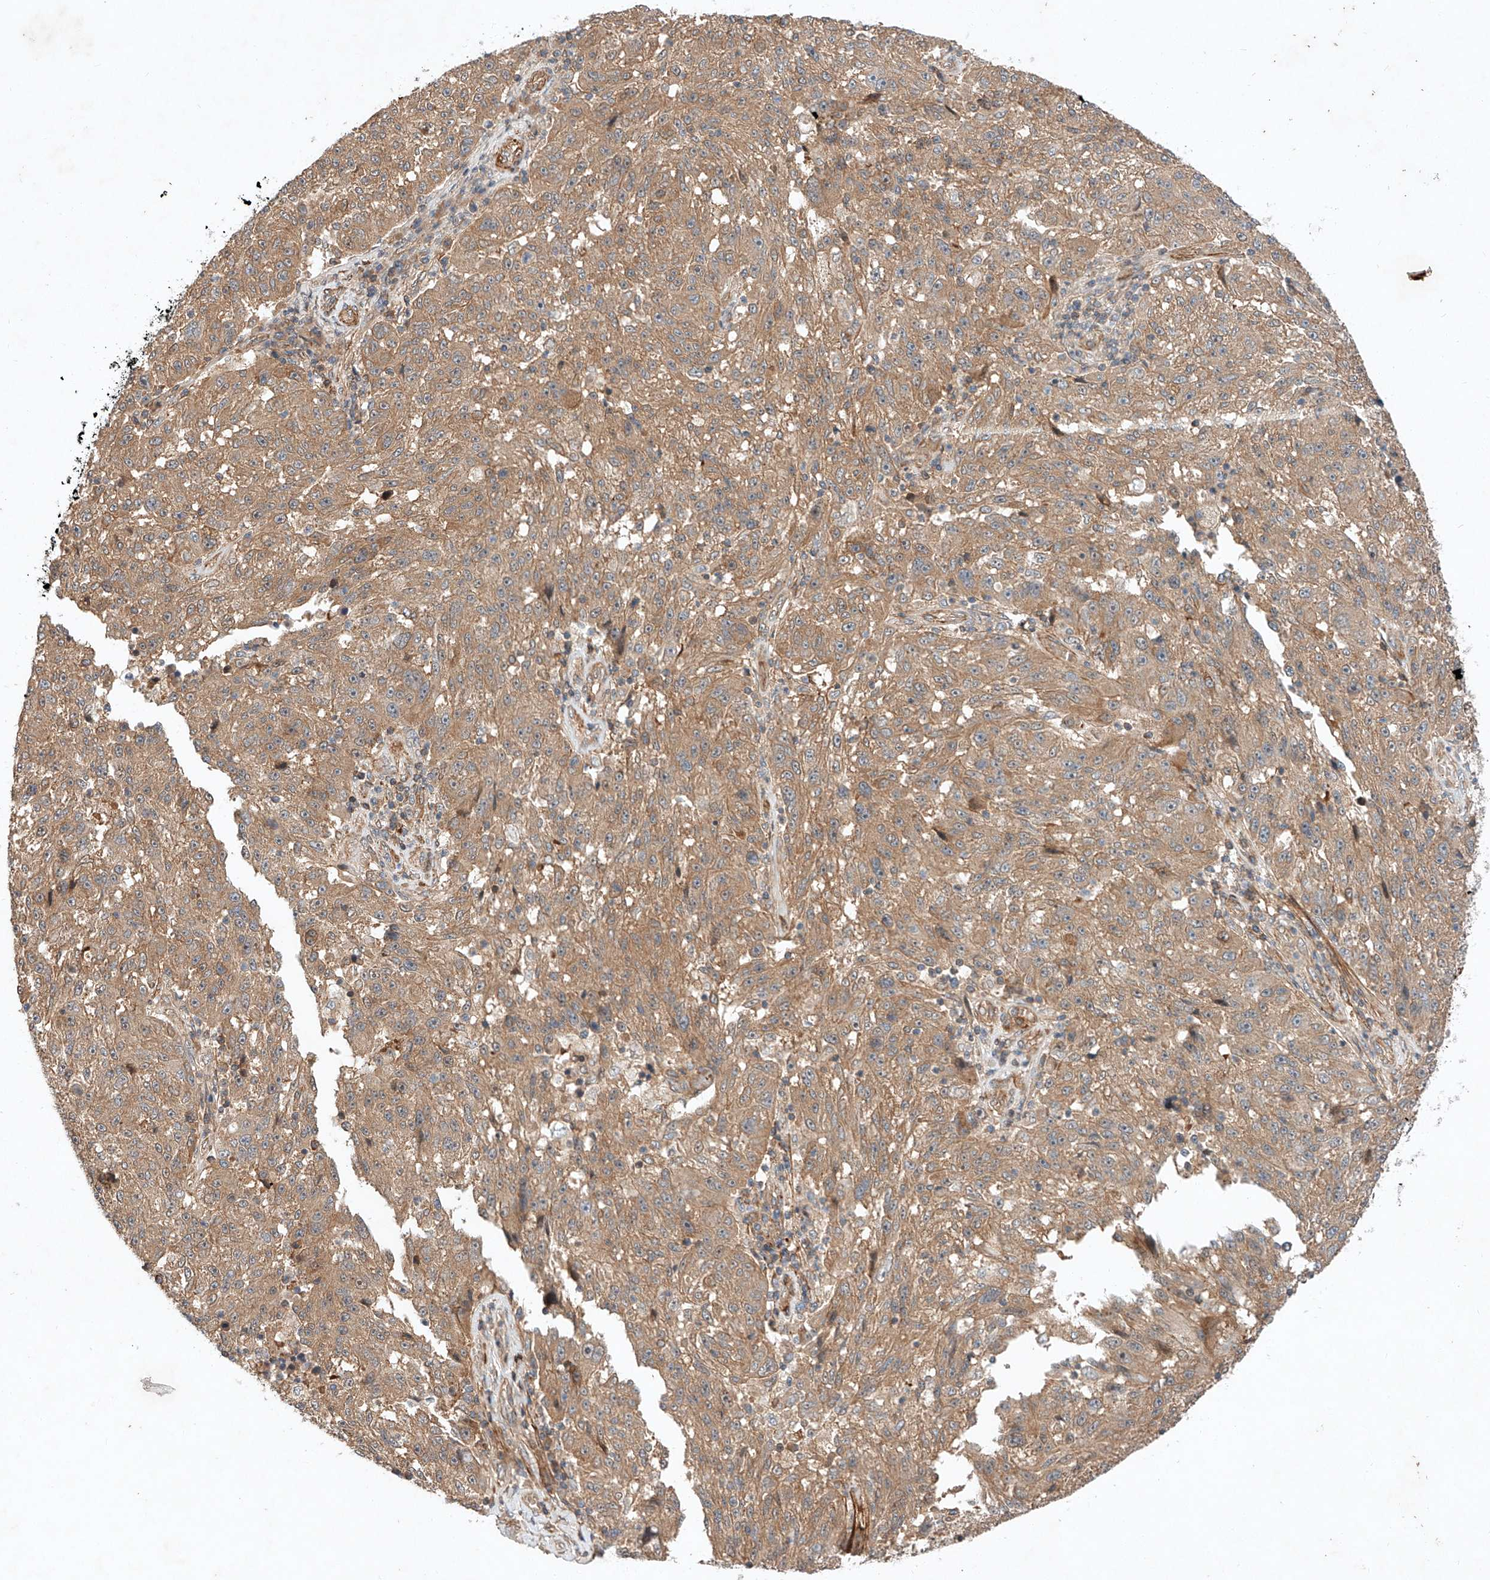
{"staining": {"intensity": "moderate", "quantity": ">75%", "location": "cytoplasmic/membranous"}, "tissue": "melanoma", "cell_type": "Tumor cells", "image_type": "cancer", "snomed": [{"axis": "morphology", "description": "Malignant melanoma, NOS"}, {"axis": "topography", "description": "Skin"}], "caption": "A brown stain labels moderate cytoplasmic/membranous expression of a protein in malignant melanoma tumor cells.", "gene": "ARHGAP33", "patient": {"sex": "male", "age": 53}}